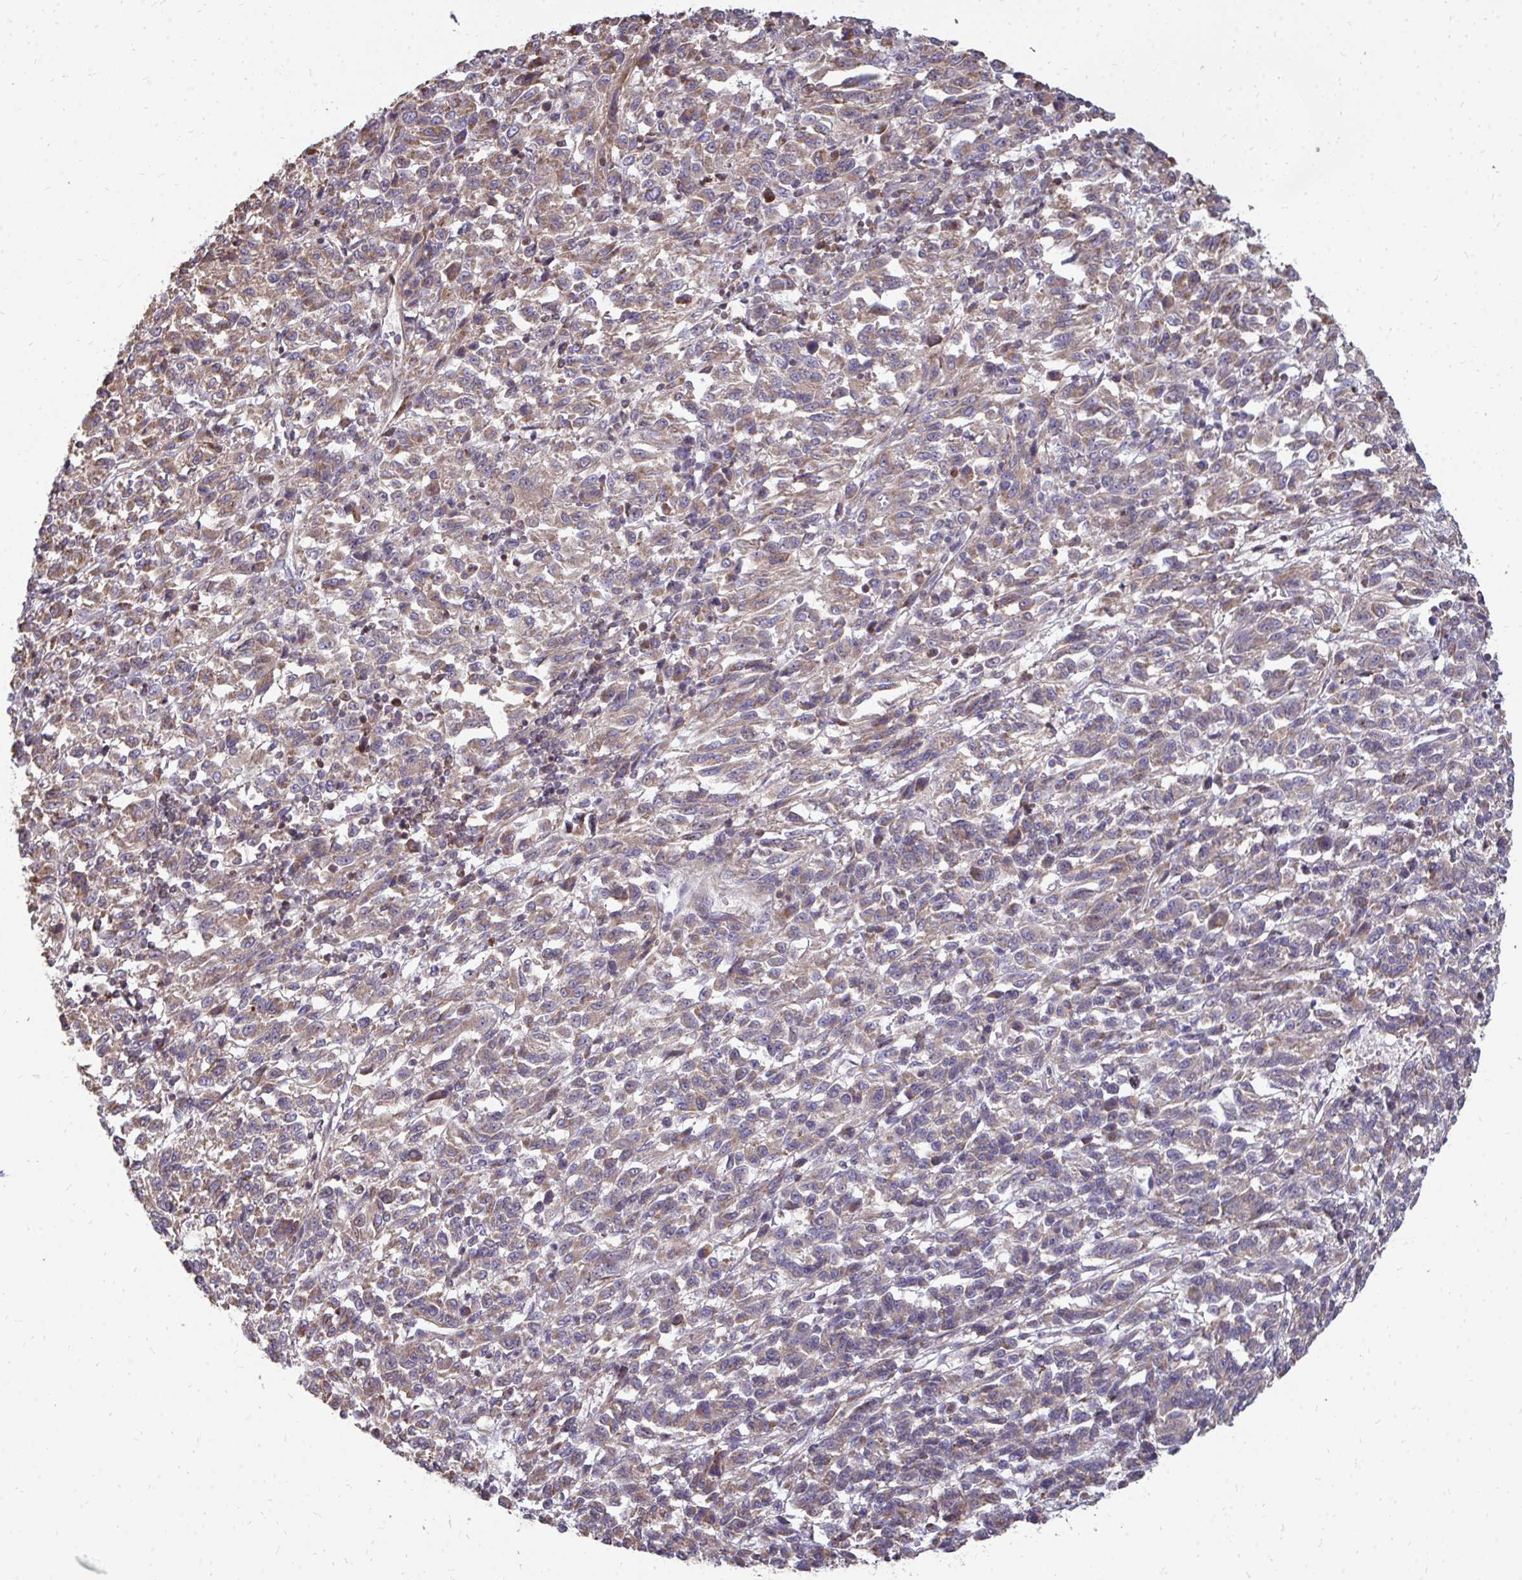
{"staining": {"intensity": "weak", "quantity": ">75%", "location": "cytoplasmic/membranous"}, "tissue": "melanoma", "cell_type": "Tumor cells", "image_type": "cancer", "snomed": [{"axis": "morphology", "description": "Malignant melanoma, Metastatic site"}, {"axis": "topography", "description": "Lung"}], "caption": "A low amount of weak cytoplasmic/membranous staining is present in approximately >75% of tumor cells in malignant melanoma (metastatic site) tissue. (brown staining indicates protein expression, while blue staining denotes nuclei).", "gene": "DNAJA2", "patient": {"sex": "male", "age": 64}}